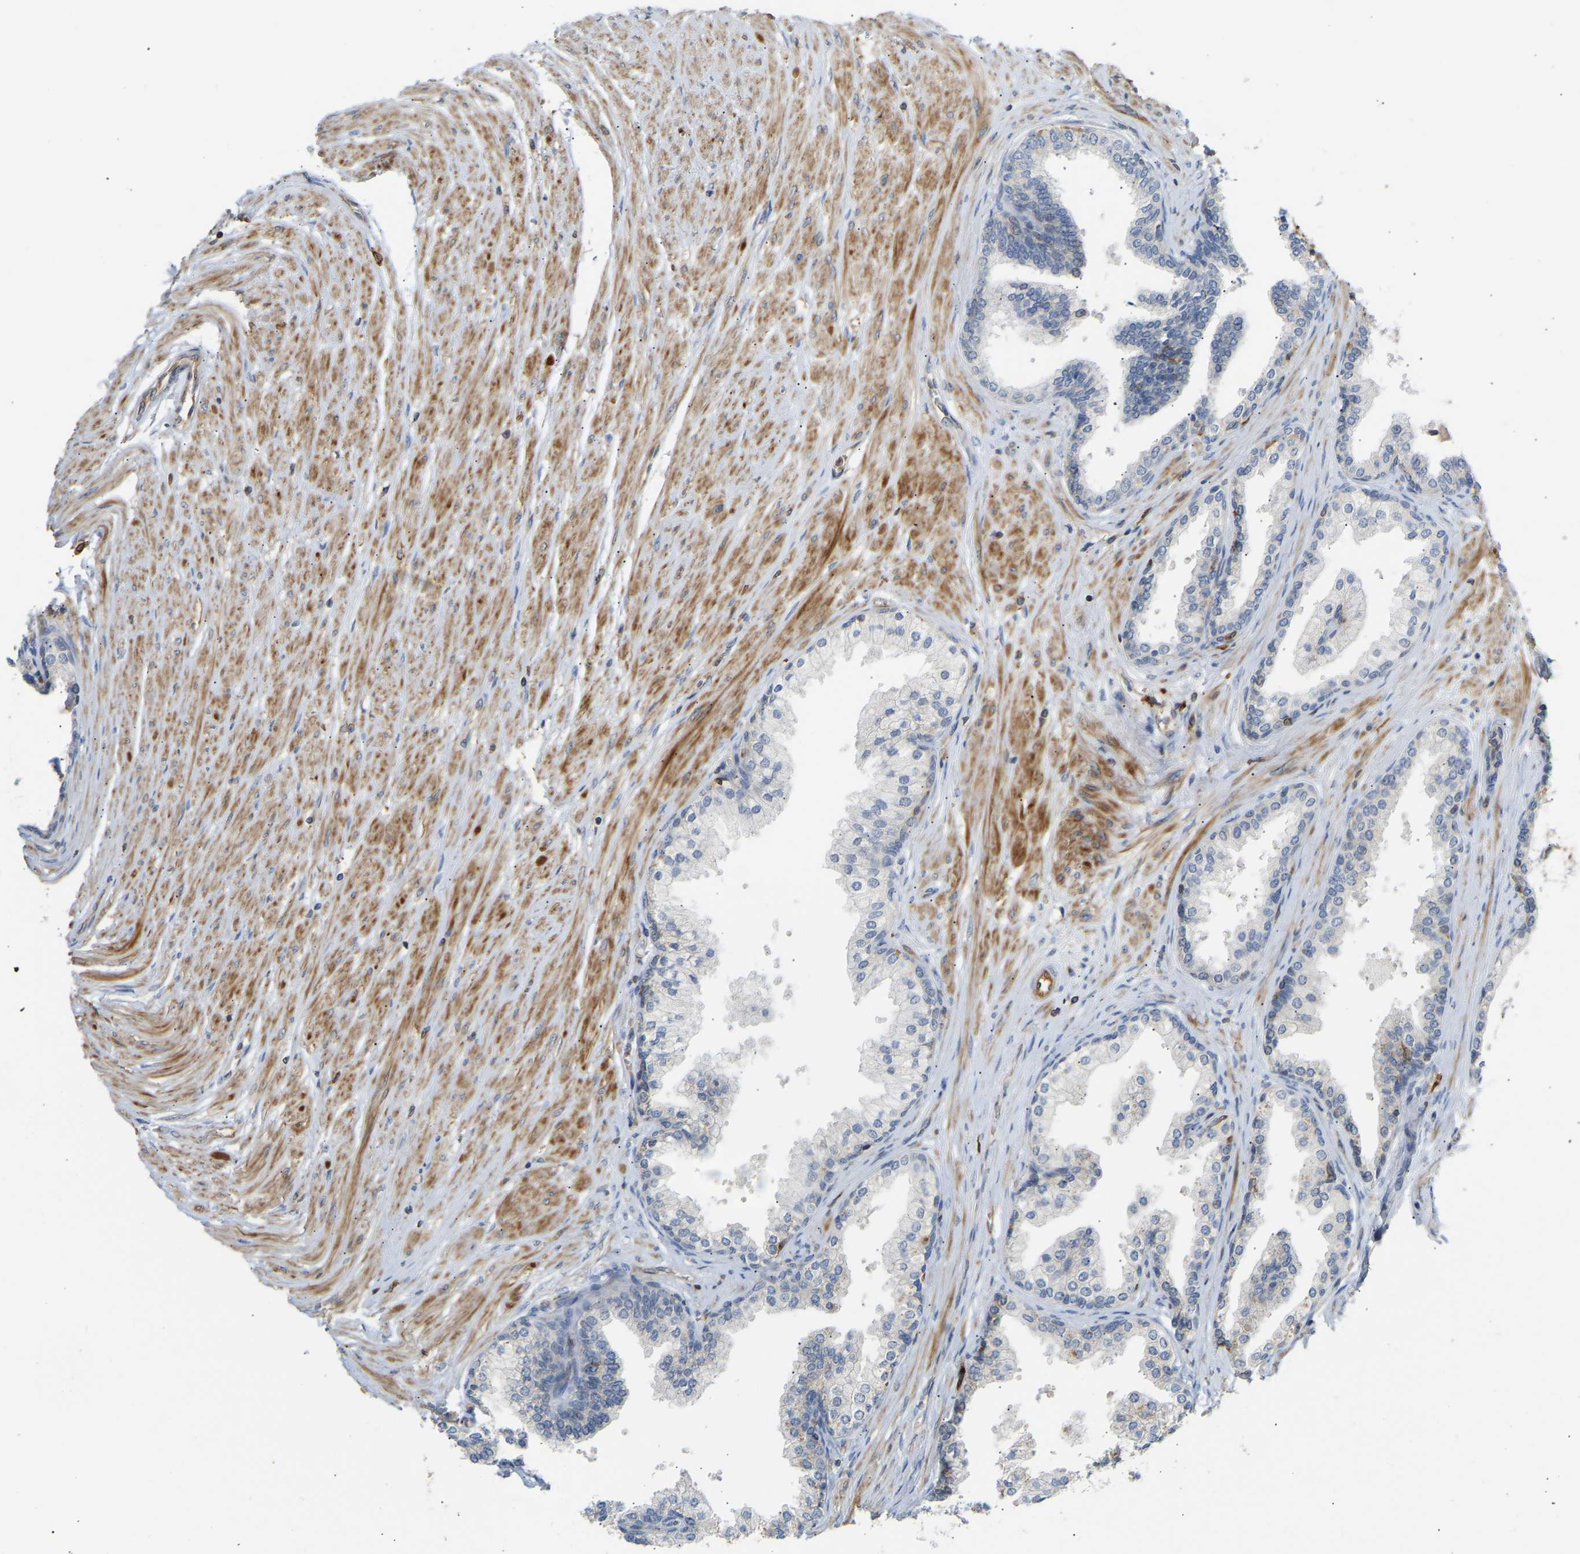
{"staining": {"intensity": "negative", "quantity": "none", "location": "none"}, "tissue": "prostate cancer", "cell_type": "Tumor cells", "image_type": "cancer", "snomed": [{"axis": "morphology", "description": "Adenocarcinoma, Low grade"}, {"axis": "topography", "description": "Prostate"}], "caption": "This is an IHC image of prostate cancer. There is no staining in tumor cells.", "gene": "PLCG2", "patient": {"sex": "male", "age": 52}}